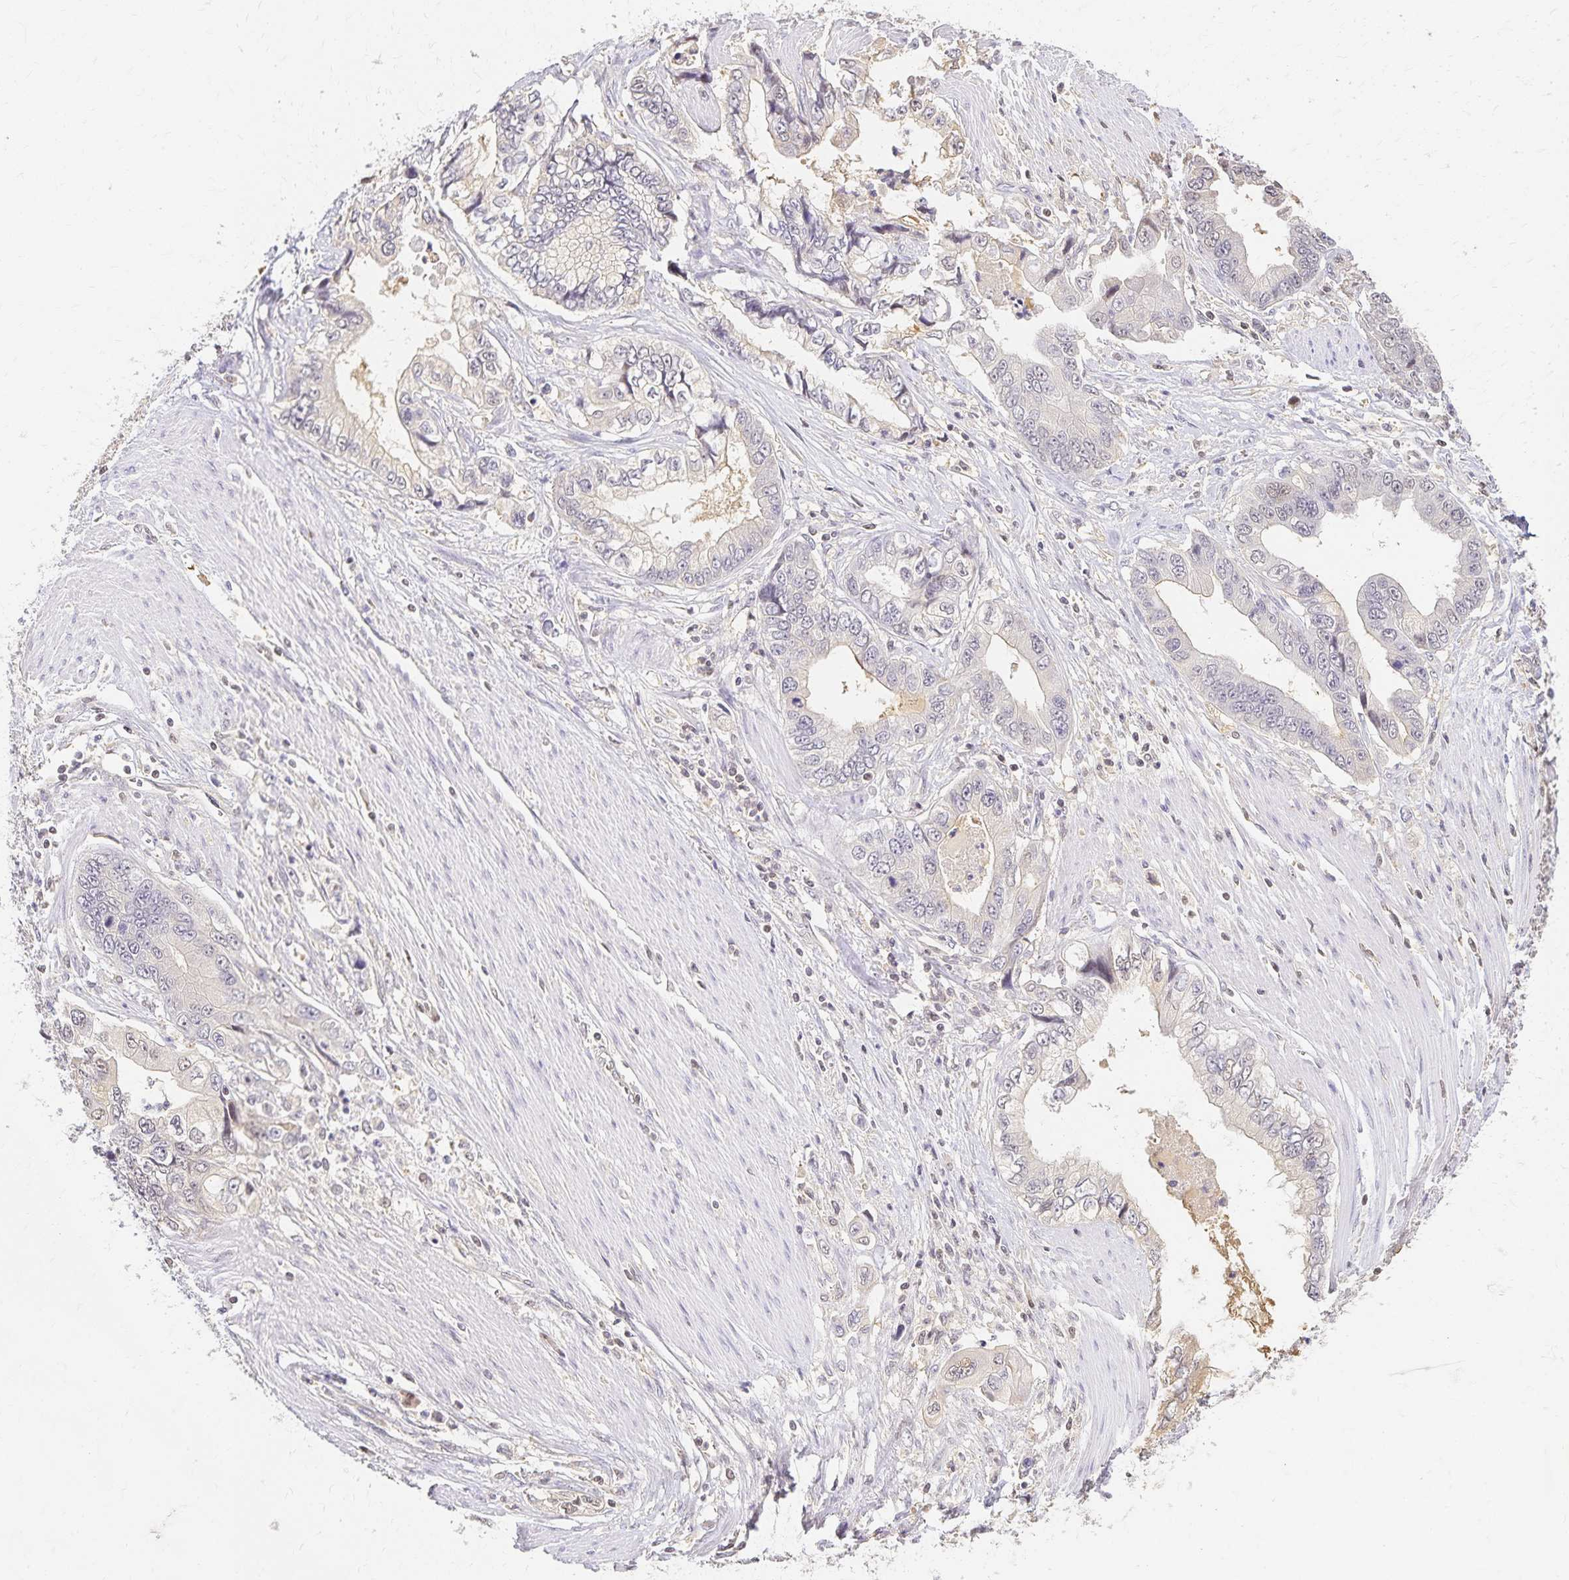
{"staining": {"intensity": "negative", "quantity": "none", "location": "none"}, "tissue": "stomach cancer", "cell_type": "Tumor cells", "image_type": "cancer", "snomed": [{"axis": "morphology", "description": "Adenocarcinoma, NOS"}, {"axis": "topography", "description": "Pancreas"}, {"axis": "topography", "description": "Stomach, upper"}], "caption": "A high-resolution image shows IHC staining of stomach cancer (adenocarcinoma), which displays no significant staining in tumor cells.", "gene": "AZGP1", "patient": {"sex": "male", "age": 77}}